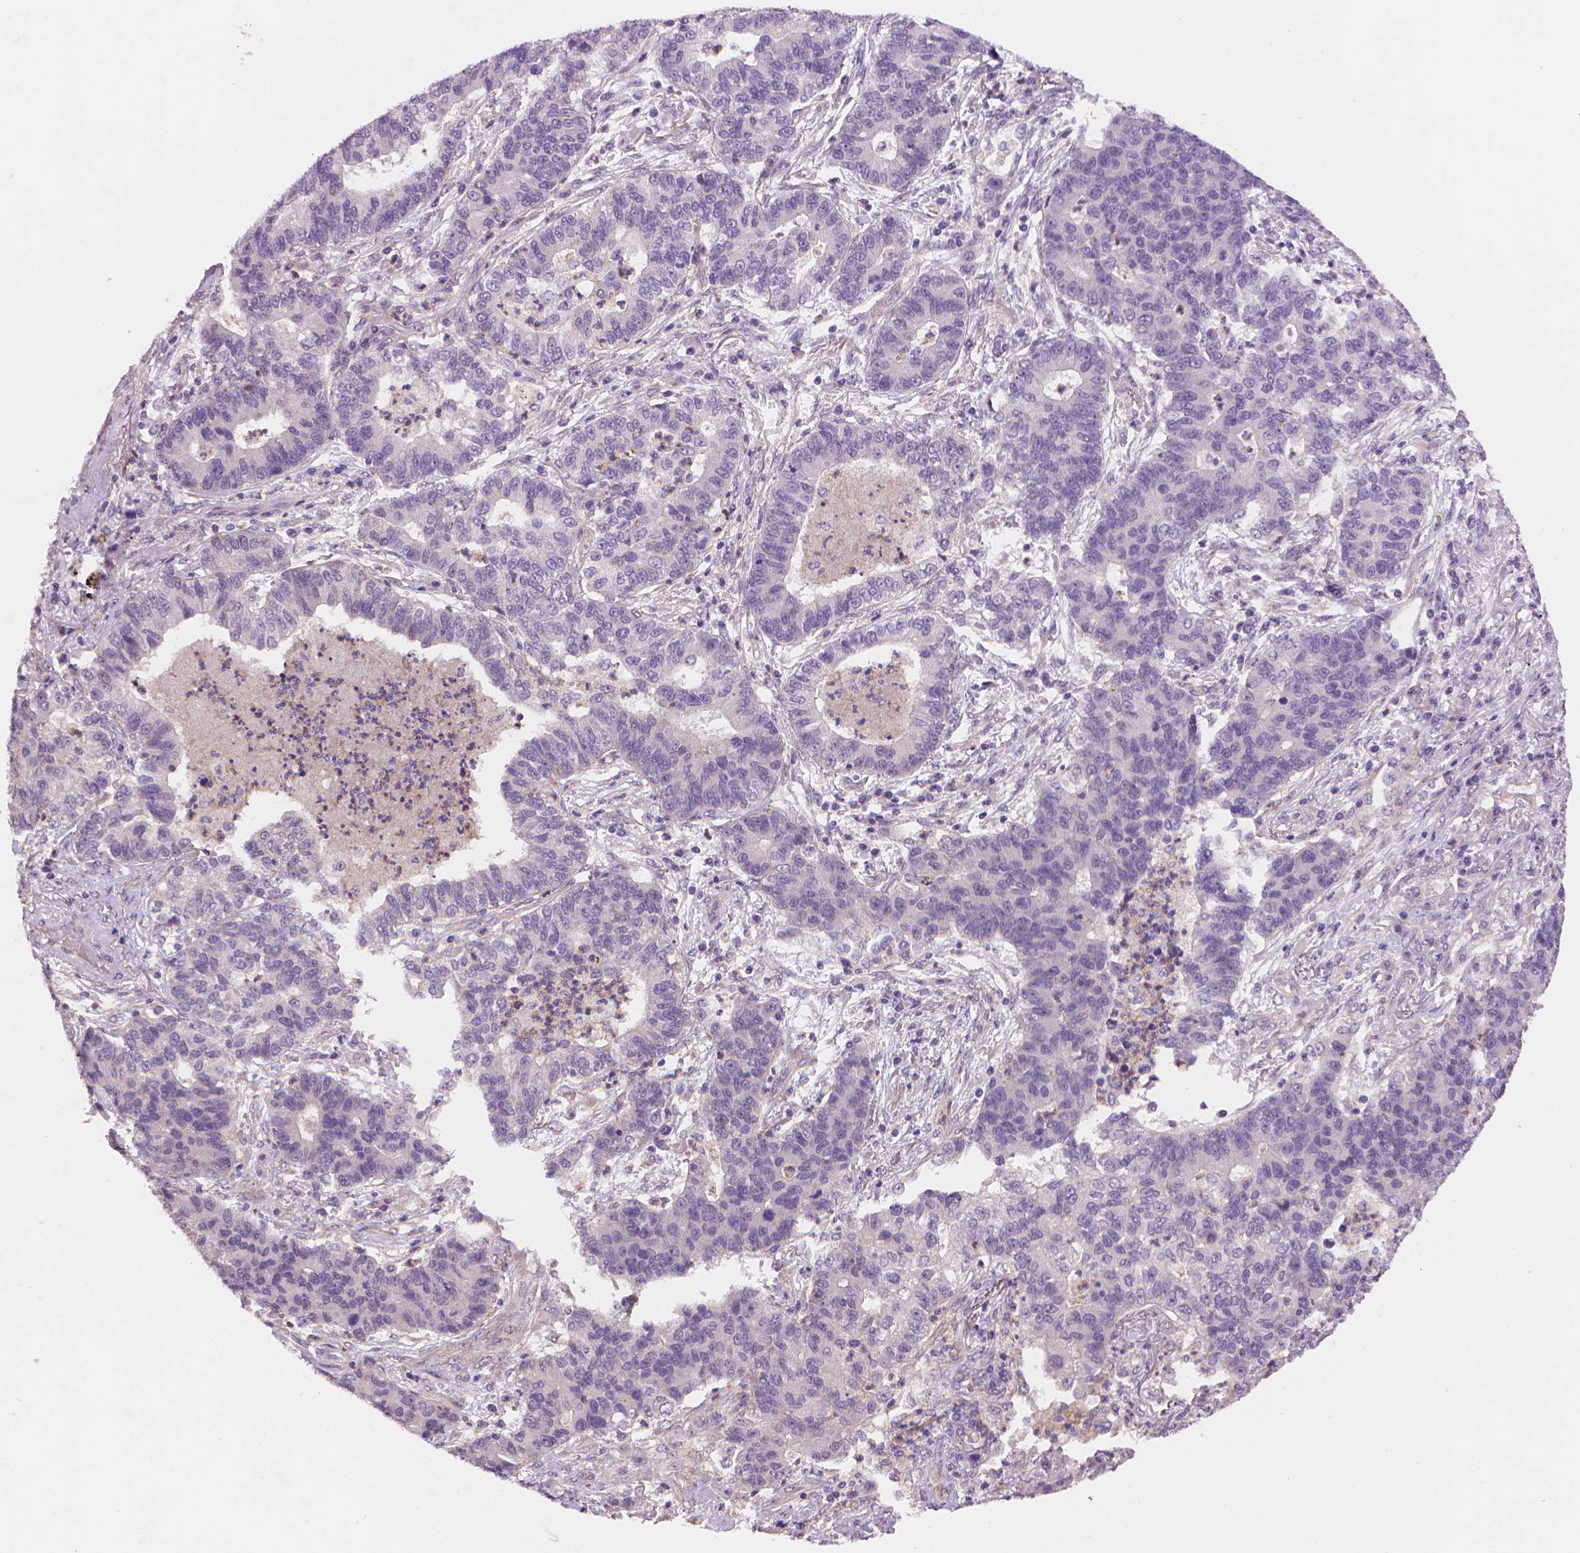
{"staining": {"intensity": "negative", "quantity": "none", "location": "none"}, "tissue": "lung cancer", "cell_type": "Tumor cells", "image_type": "cancer", "snomed": [{"axis": "morphology", "description": "Adenocarcinoma, NOS"}, {"axis": "topography", "description": "Lung"}], "caption": "IHC photomicrograph of neoplastic tissue: adenocarcinoma (lung) stained with DAB displays no significant protein positivity in tumor cells. Brightfield microscopy of IHC stained with DAB (brown) and hematoxylin (blue), captured at high magnification.", "gene": "AMMECR1", "patient": {"sex": "female", "age": 57}}